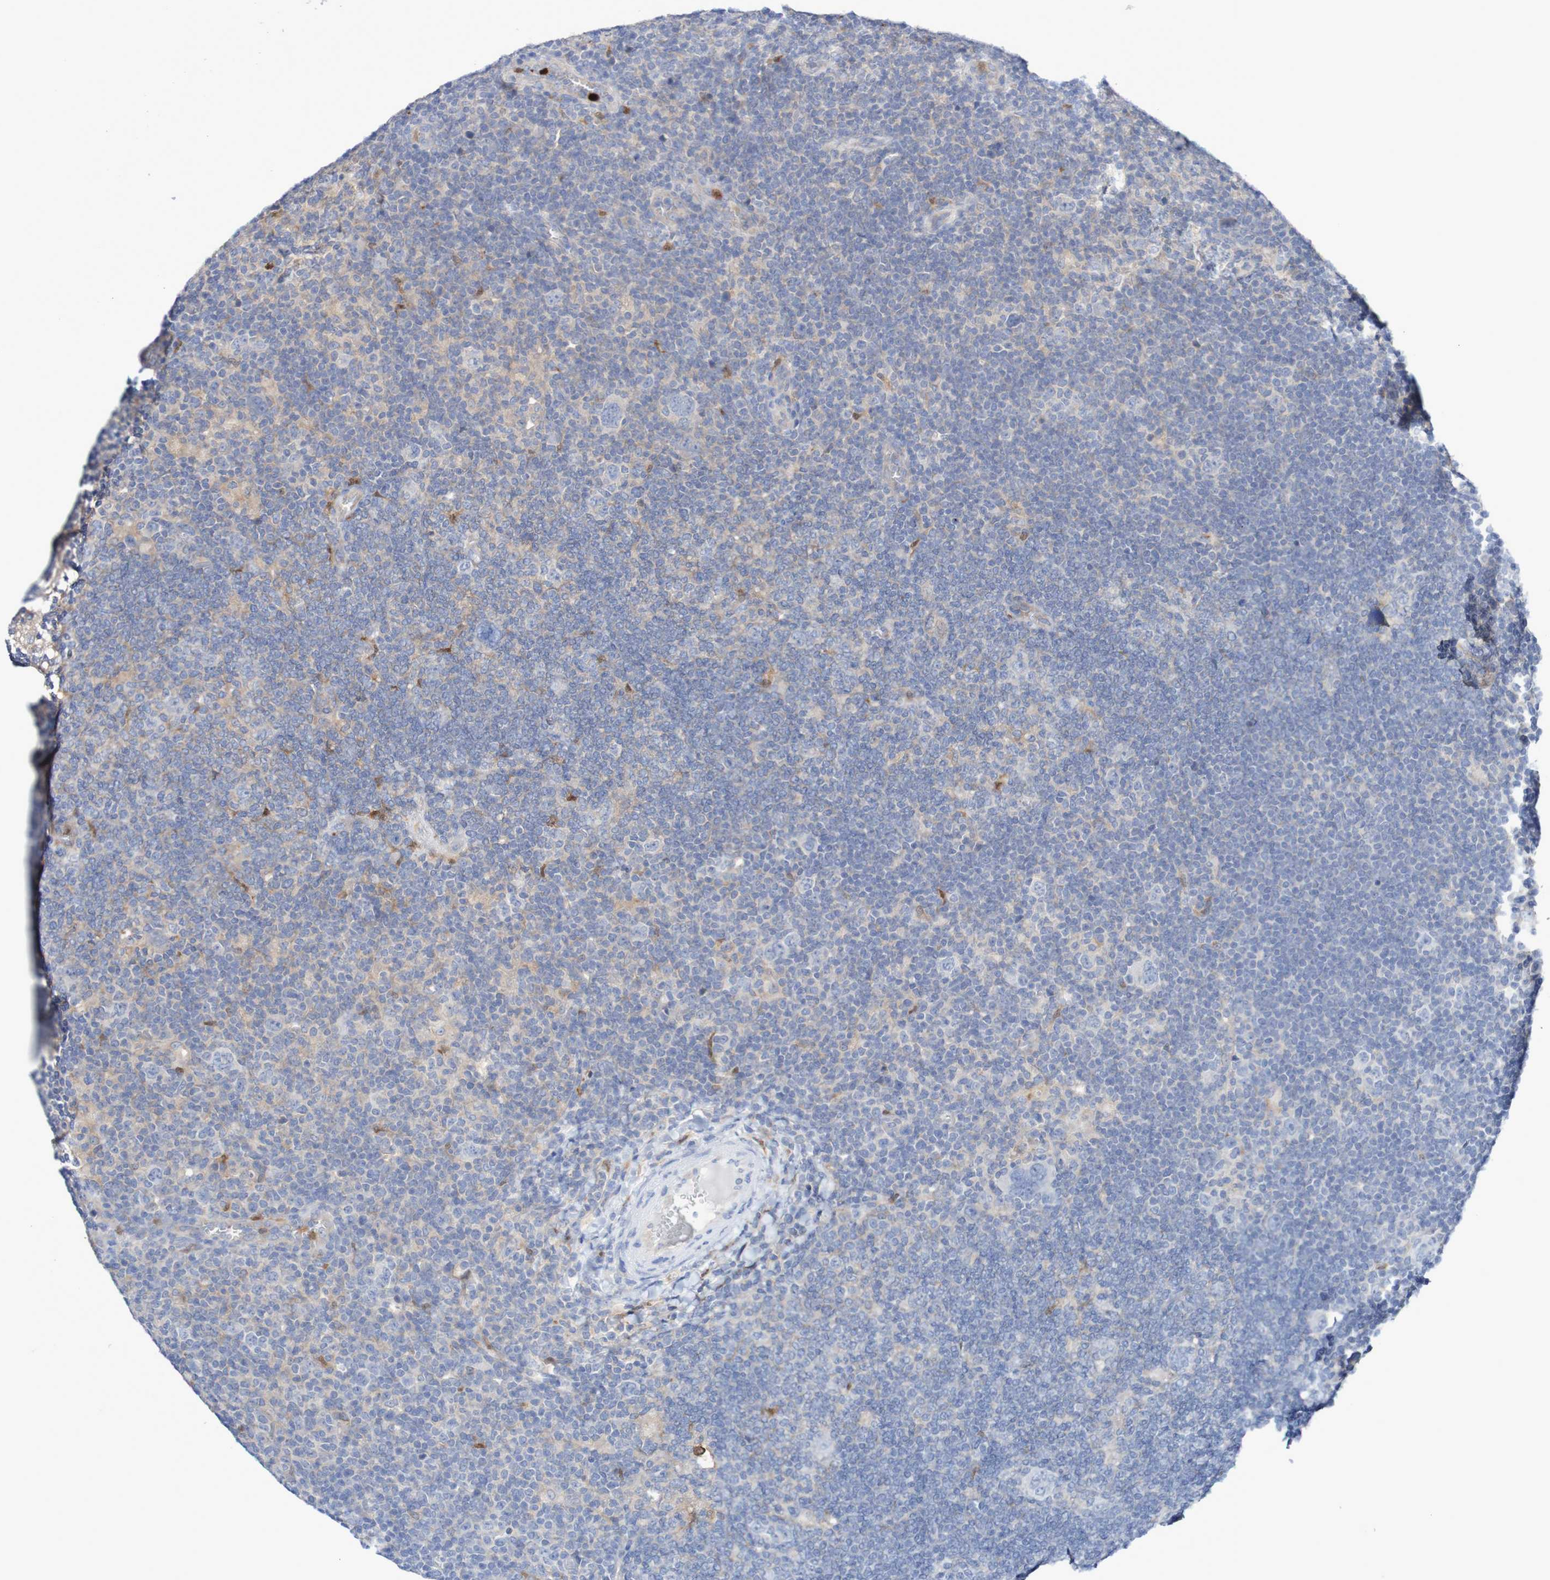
{"staining": {"intensity": "negative", "quantity": "none", "location": "none"}, "tissue": "lymphoma", "cell_type": "Tumor cells", "image_type": "cancer", "snomed": [{"axis": "morphology", "description": "Hodgkin's disease, NOS"}, {"axis": "topography", "description": "Lymph node"}], "caption": "Lymphoma was stained to show a protein in brown. There is no significant expression in tumor cells.", "gene": "PARP4", "patient": {"sex": "female", "age": 57}}